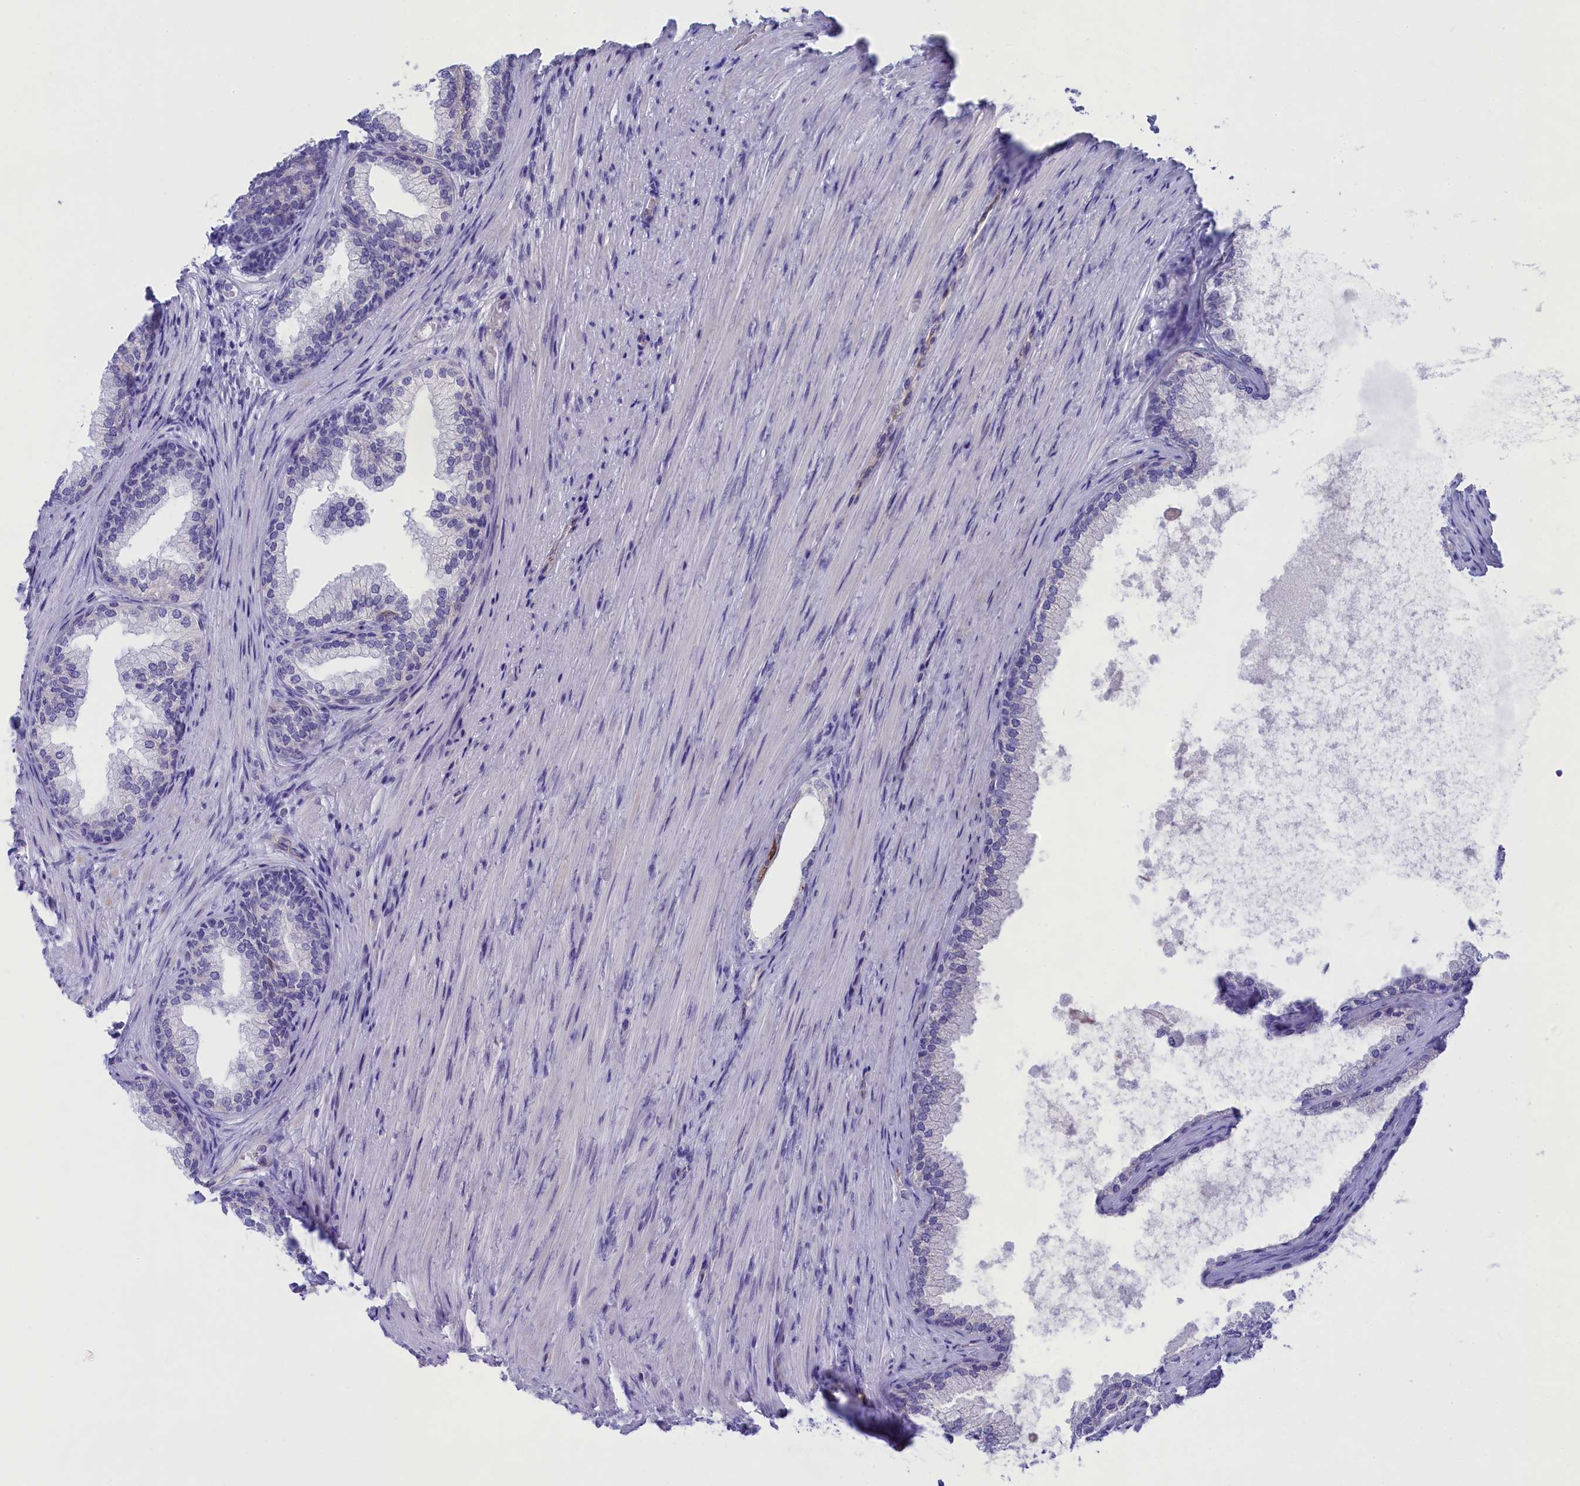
{"staining": {"intensity": "weak", "quantity": "<25%", "location": "cytoplasmic/membranous"}, "tissue": "prostate", "cell_type": "Glandular cells", "image_type": "normal", "snomed": [{"axis": "morphology", "description": "Normal tissue, NOS"}, {"axis": "topography", "description": "Prostate"}], "caption": "This image is of benign prostate stained with IHC to label a protein in brown with the nuclei are counter-stained blue. There is no positivity in glandular cells.", "gene": "TACSTD2", "patient": {"sex": "male", "age": 76}}